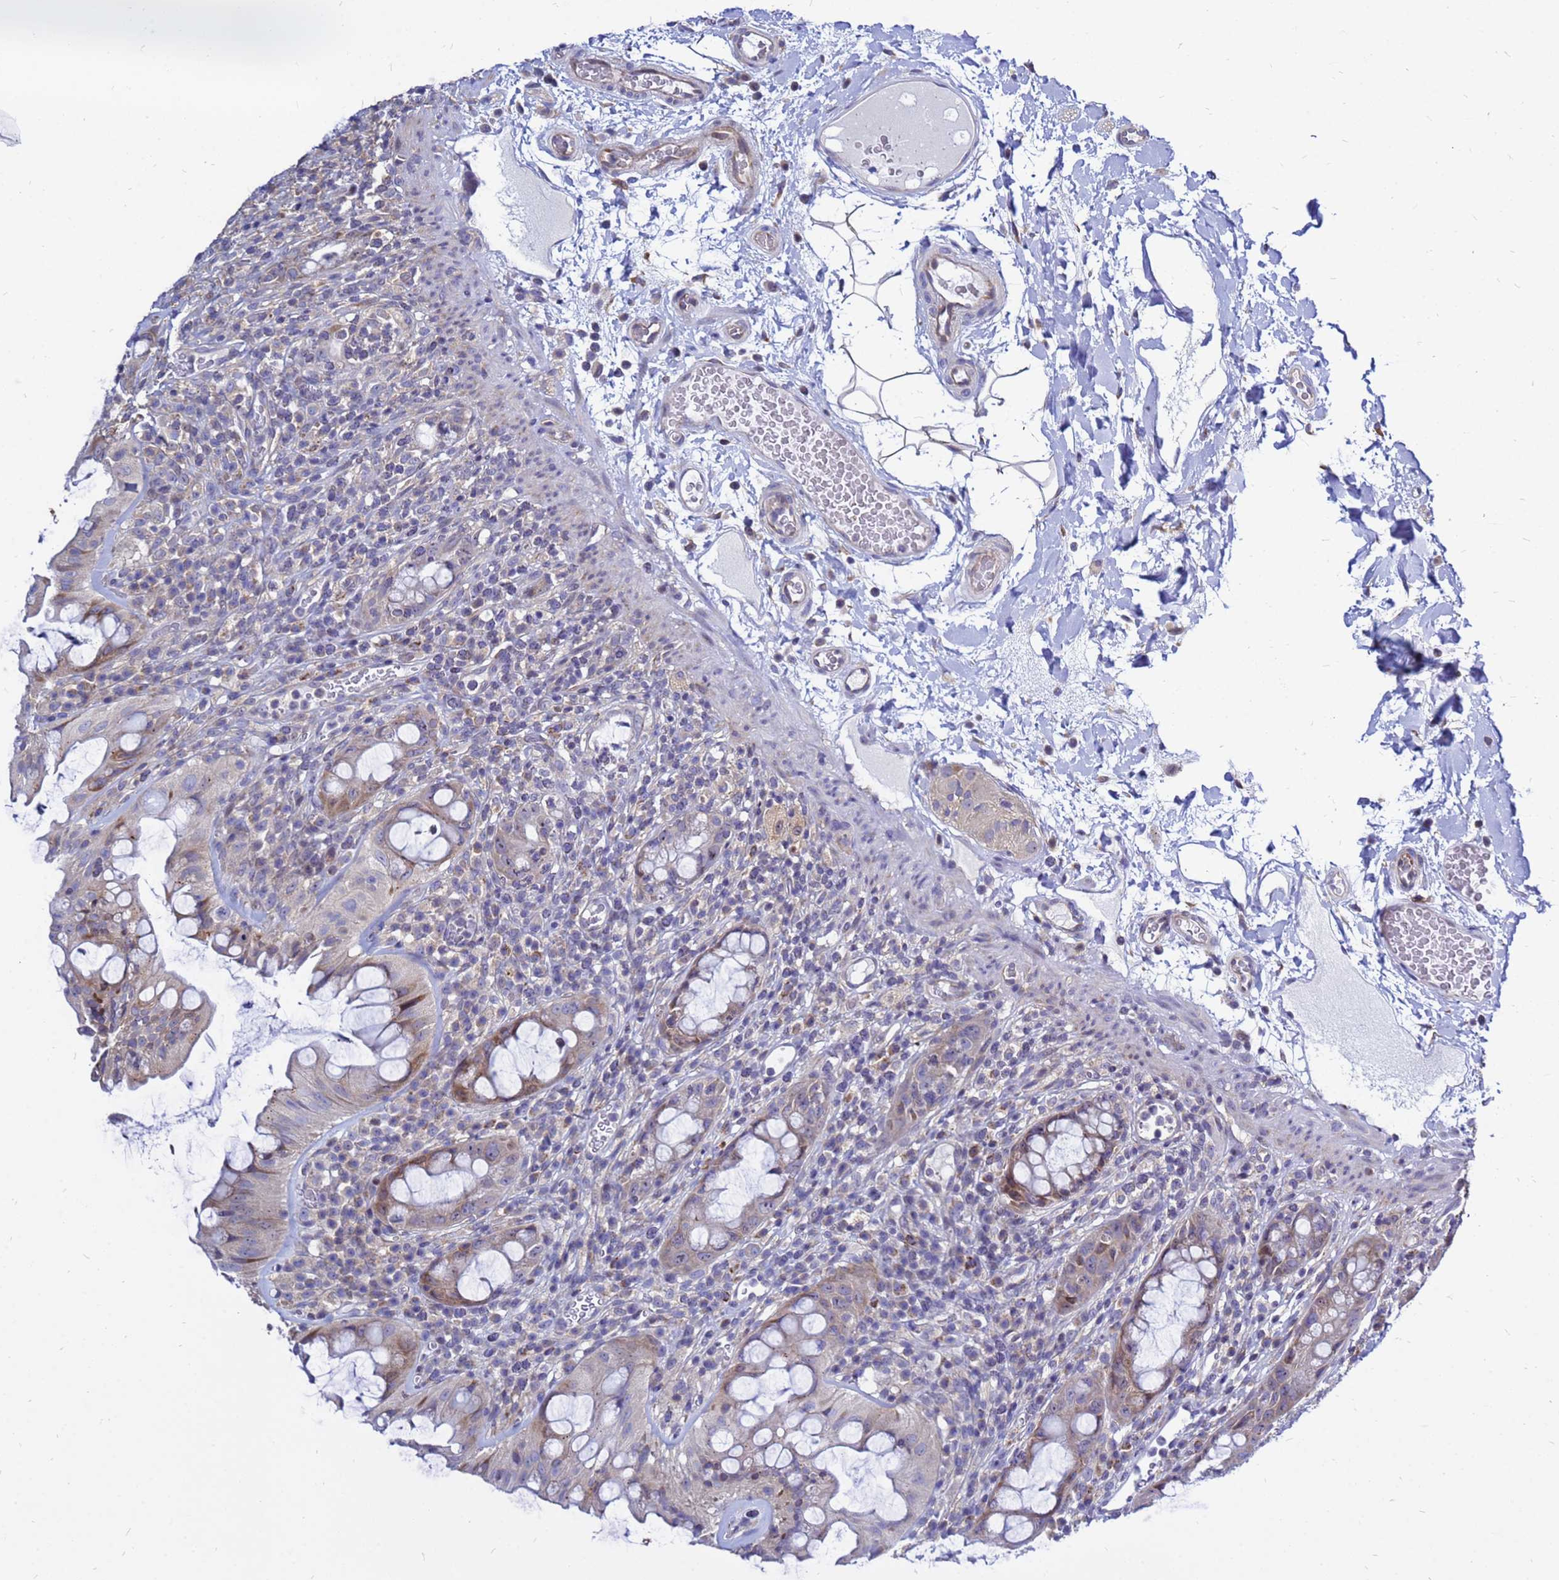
{"staining": {"intensity": "moderate", "quantity": ">75%", "location": "cytoplasmic/membranous"}, "tissue": "rectum", "cell_type": "Glandular cells", "image_type": "normal", "snomed": [{"axis": "morphology", "description": "Normal tissue, NOS"}, {"axis": "topography", "description": "Rectum"}], "caption": "High-magnification brightfield microscopy of unremarkable rectum stained with DAB (3,3'-diaminobenzidine) (brown) and counterstained with hematoxylin (blue). glandular cells exhibit moderate cytoplasmic/membranous positivity is seen in about>75% of cells.", "gene": "MOB2", "patient": {"sex": "female", "age": 57}}